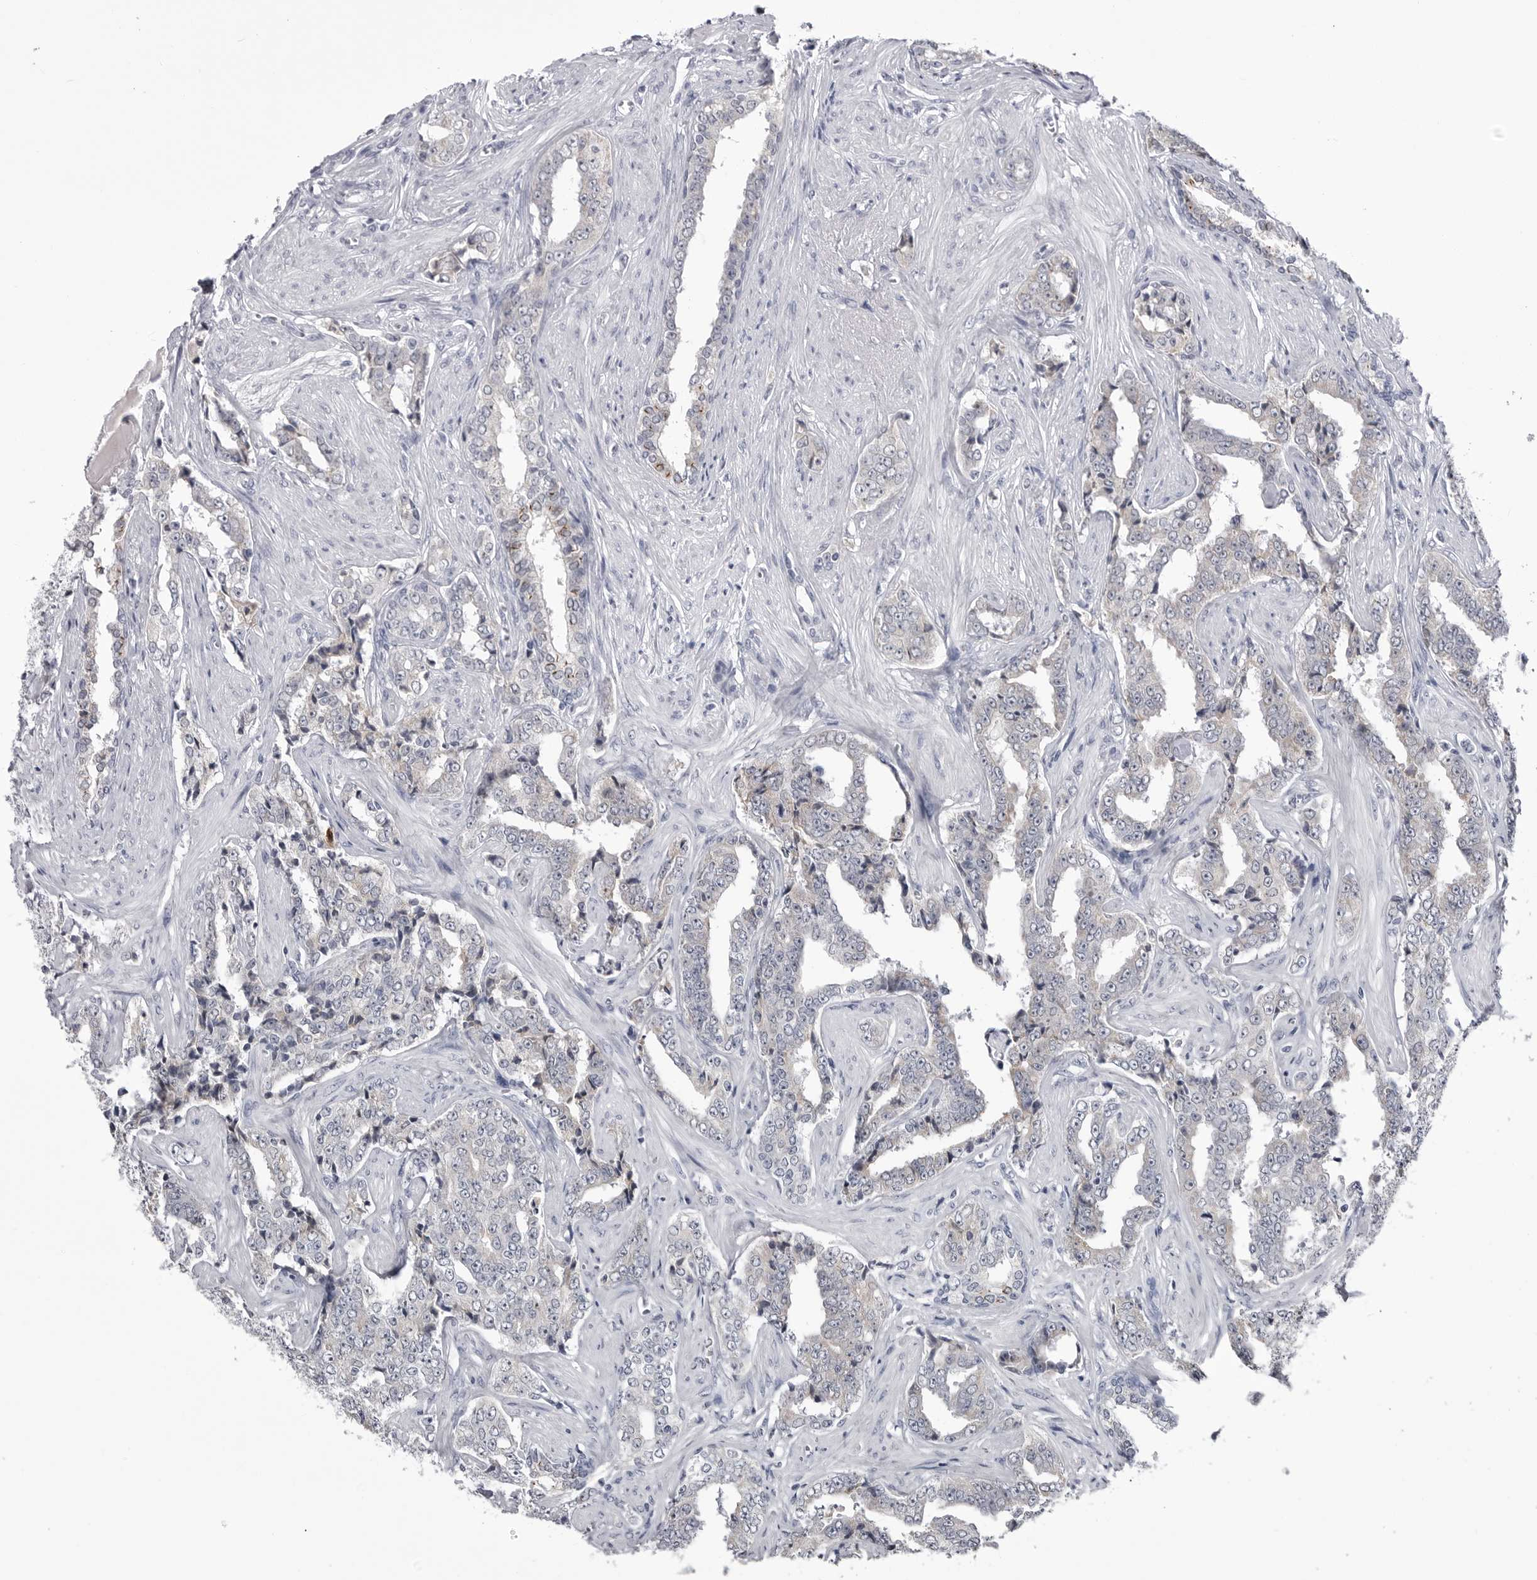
{"staining": {"intensity": "negative", "quantity": "none", "location": "none"}, "tissue": "prostate cancer", "cell_type": "Tumor cells", "image_type": "cancer", "snomed": [{"axis": "morphology", "description": "Adenocarcinoma, High grade"}, {"axis": "topography", "description": "Prostate"}], "caption": "Human adenocarcinoma (high-grade) (prostate) stained for a protein using immunohistochemistry (IHC) shows no staining in tumor cells.", "gene": "STAP2", "patient": {"sex": "male", "age": 71}}